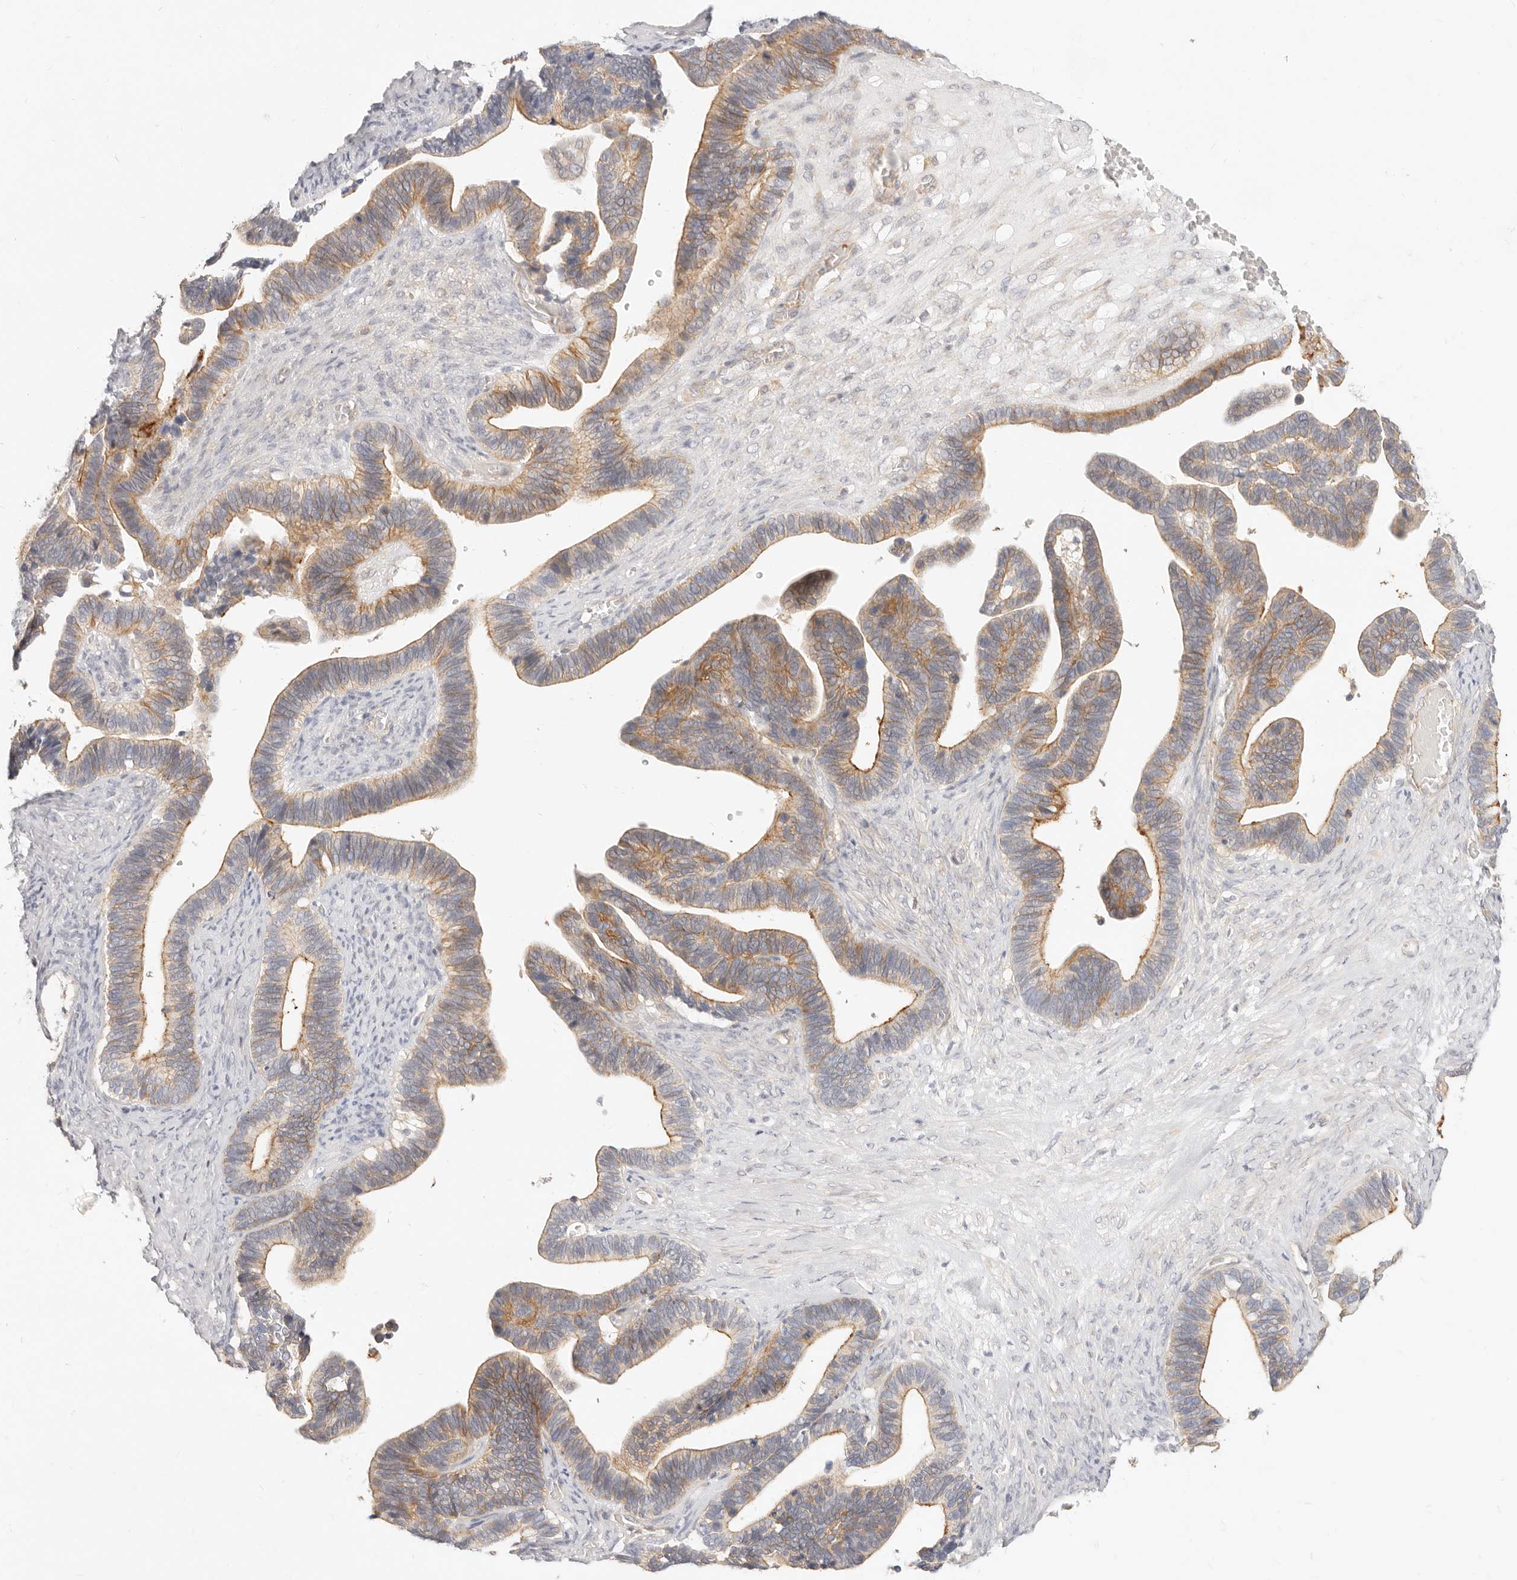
{"staining": {"intensity": "moderate", "quantity": ">75%", "location": "cytoplasmic/membranous"}, "tissue": "ovarian cancer", "cell_type": "Tumor cells", "image_type": "cancer", "snomed": [{"axis": "morphology", "description": "Cystadenocarcinoma, serous, NOS"}, {"axis": "topography", "description": "Ovary"}], "caption": "Human ovarian serous cystadenocarcinoma stained with a protein marker shows moderate staining in tumor cells.", "gene": "UBXN10", "patient": {"sex": "female", "age": 56}}